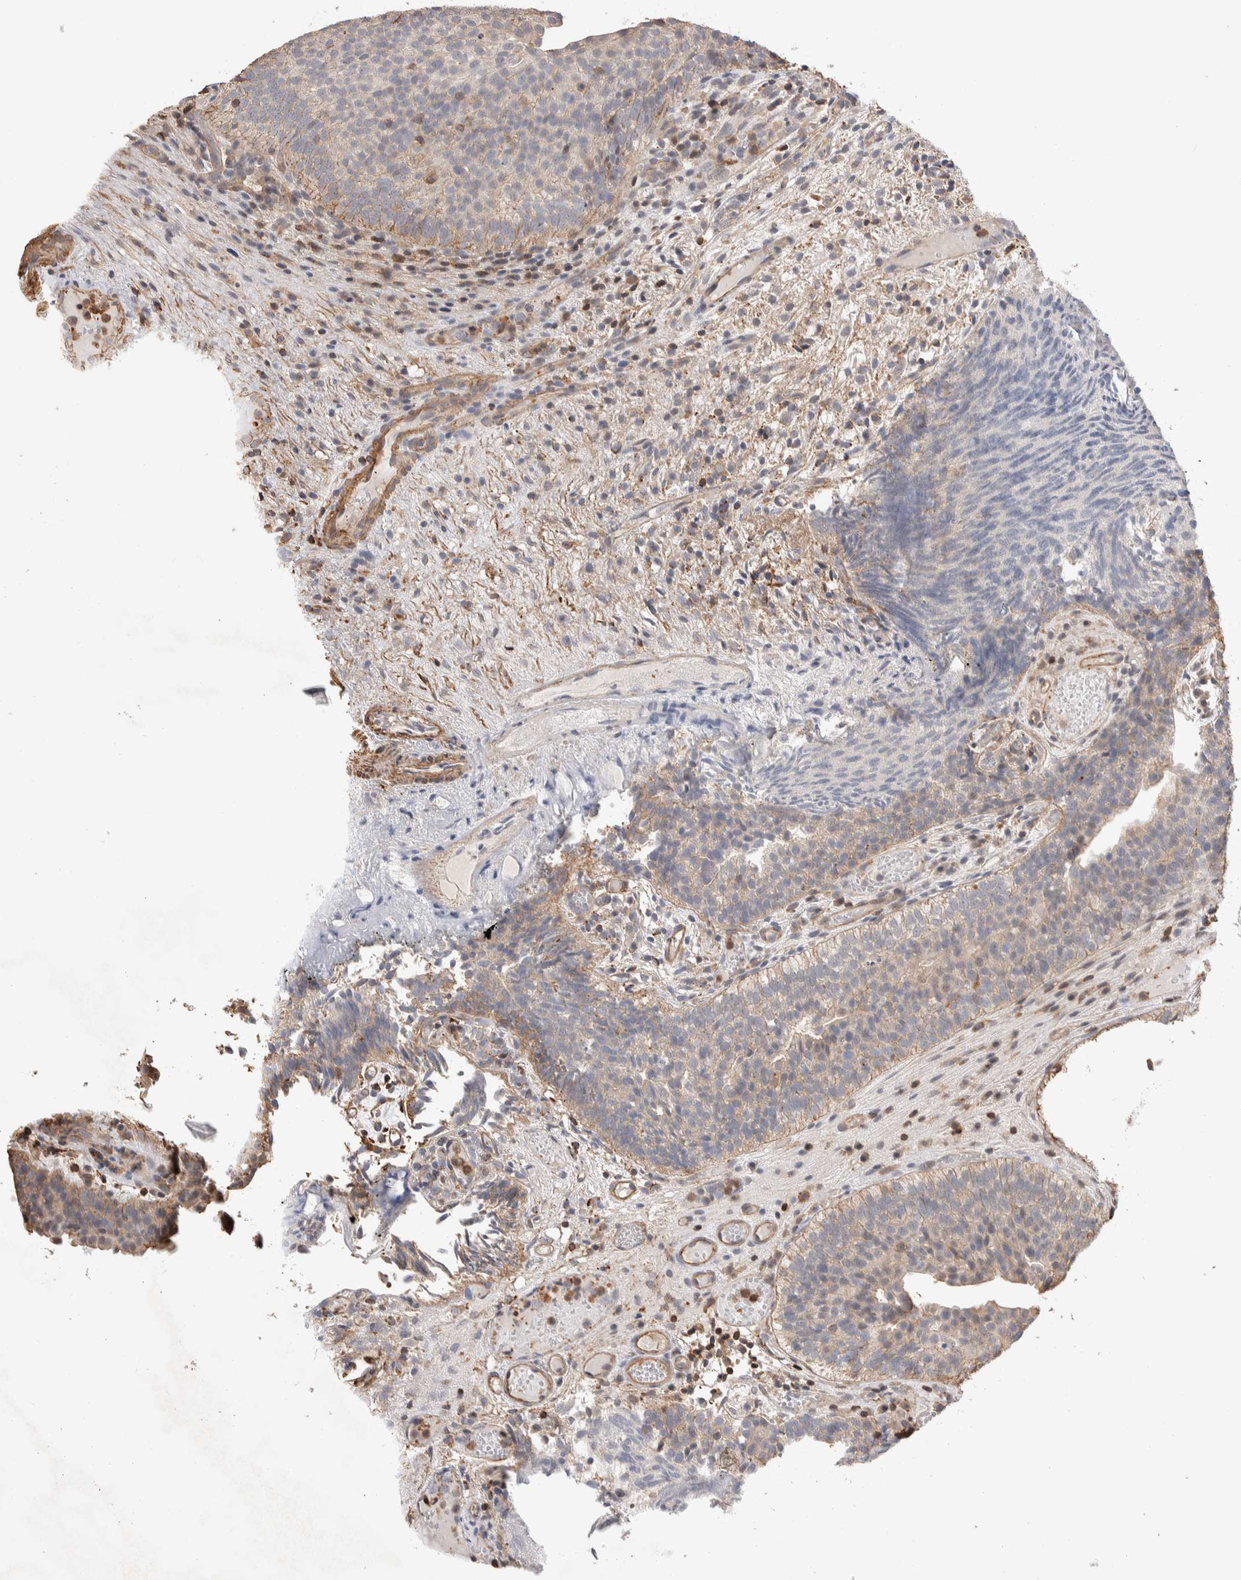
{"staining": {"intensity": "weak", "quantity": "<25%", "location": "cytoplasmic/membranous"}, "tissue": "urothelial cancer", "cell_type": "Tumor cells", "image_type": "cancer", "snomed": [{"axis": "morphology", "description": "Urothelial carcinoma, Low grade"}, {"axis": "topography", "description": "Urinary bladder"}], "caption": "A photomicrograph of human urothelial cancer is negative for staining in tumor cells.", "gene": "ZNF704", "patient": {"sex": "male", "age": 86}}